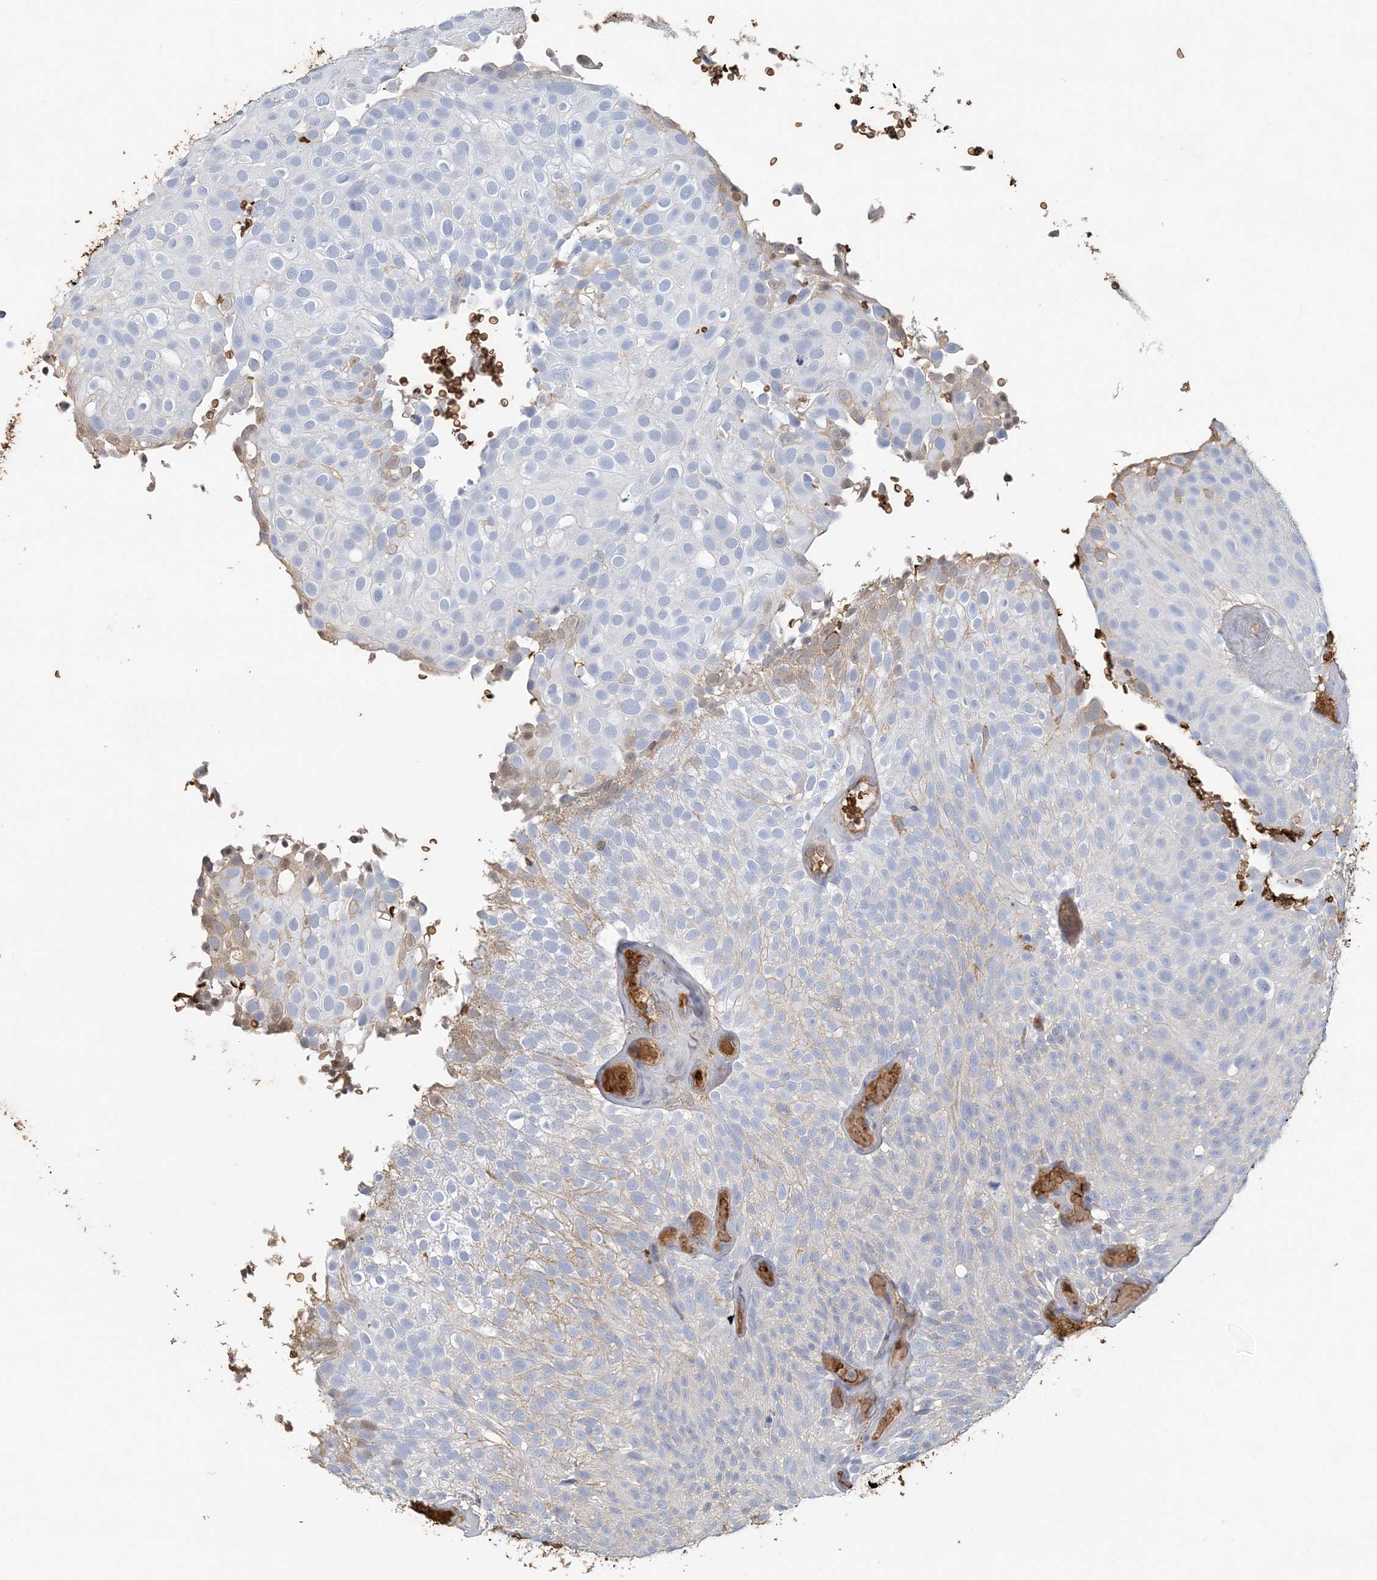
{"staining": {"intensity": "negative", "quantity": "none", "location": "none"}, "tissue": "urothelial cancer", "cell_type": "Tumor cells", "image_type": "cancer", "snomed": [{"axis": "morphology", "description": "Urothelial carcinoma, Low grade"}, {"axis": "topography", "description": "Urinary bladder"}], "caption": "Tumor cells are negative for protein expression in human urothelial cancer. Nuclei are stained in blue.", "gene": "HBD", "patient": {"sex": "male", "age": 78}}